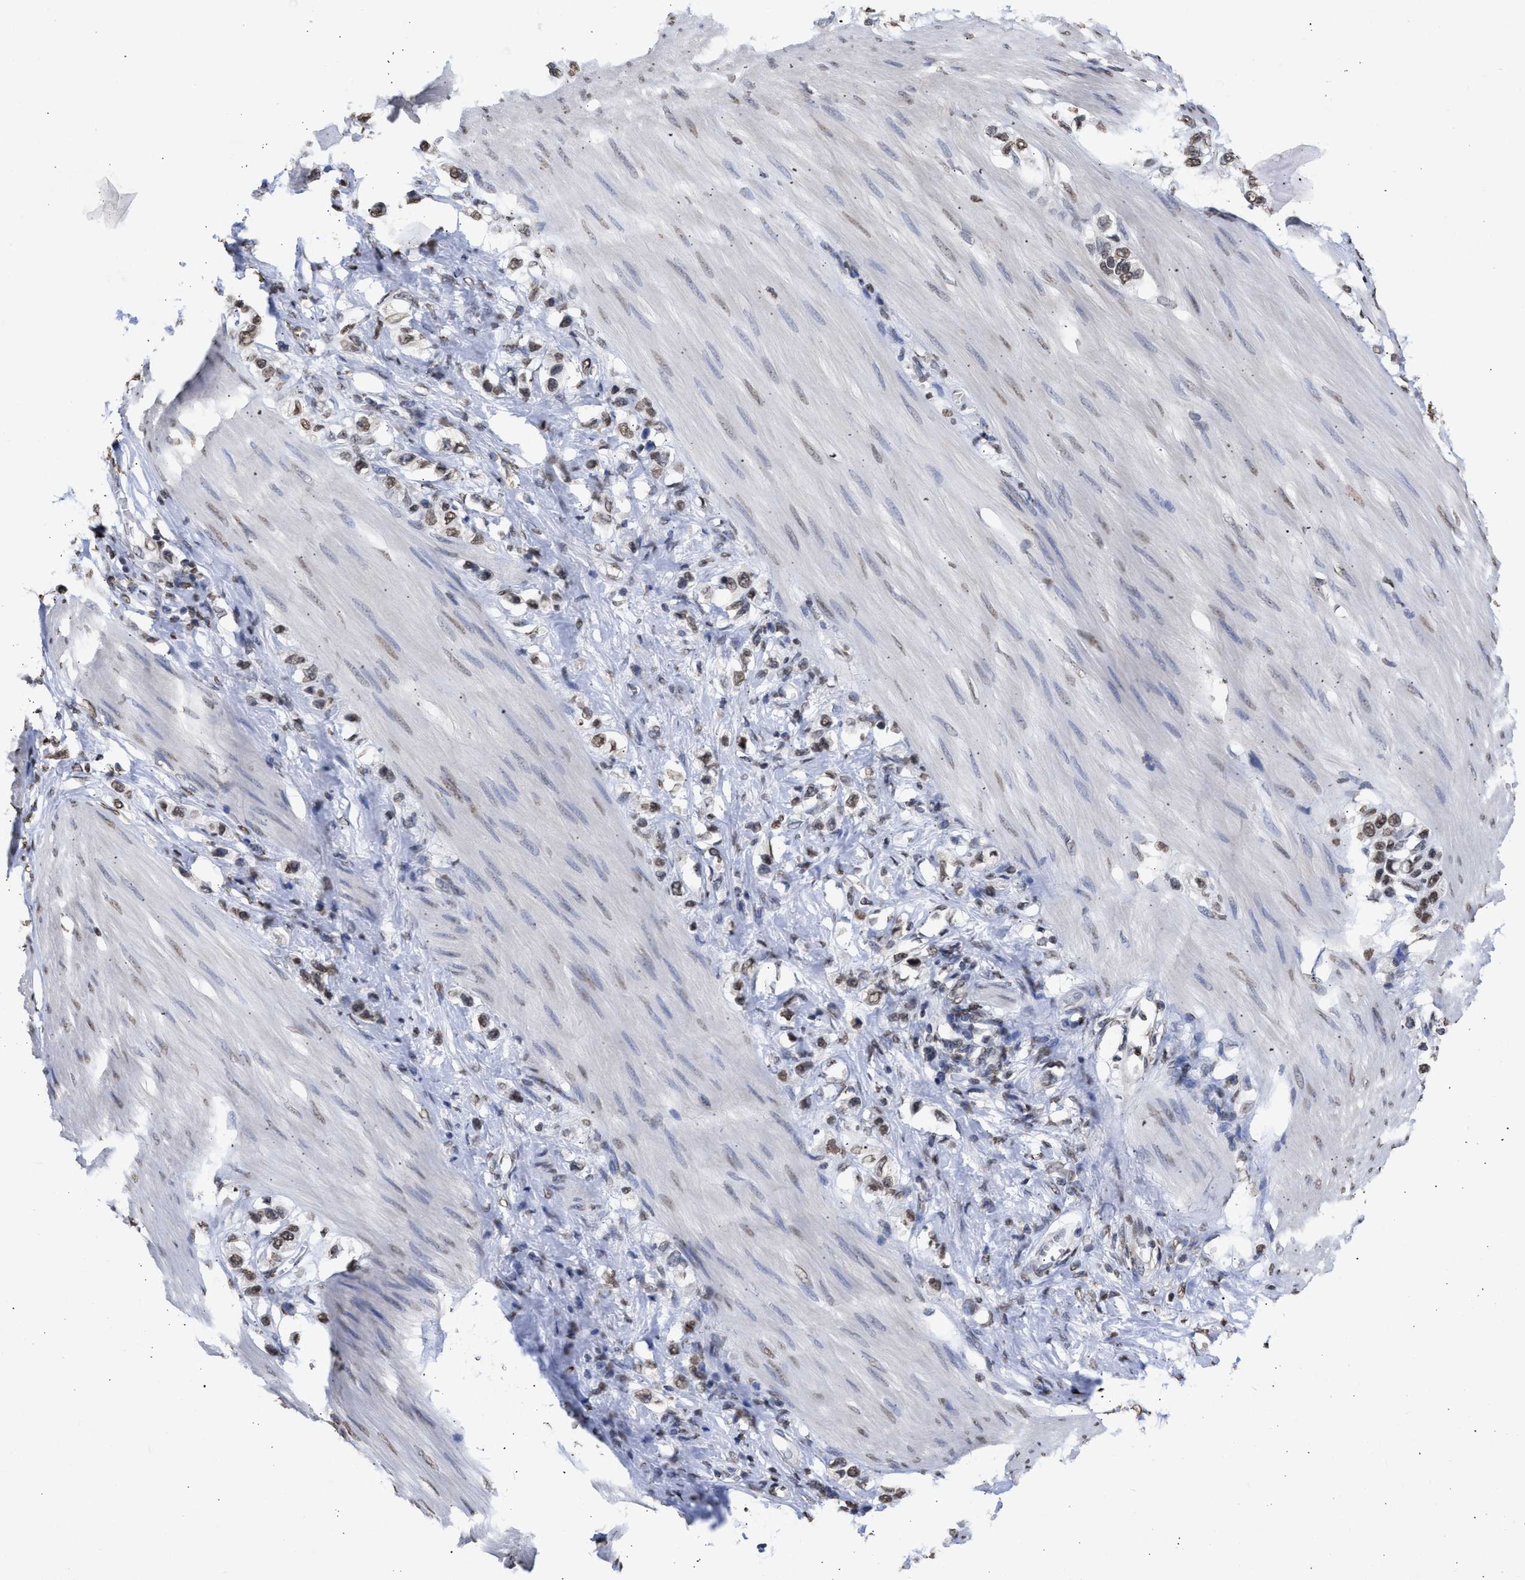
{"staining": {"intensity": "moderate", "quantity": "25%-75%", "location": "nuclear"}, "tissue": "stomach cancer", "cell_type": "Tumor cells", "image_type": "cancer", "snomed": [{"axis": "morphology", "description": "Adenocarcinoma, NOS"}, {"axis": "topography", "description": "Stomach"}], "caption": "This histopathology image reveals stomach cancer stained with immunohistochemistry to label a protein in brown. The nuclear of tumor cells show moderate positivity for the protein. Nuclei are counter-stained blue.", "gene": "NUP35", "patient": {"sex": "female", "age": 65}}